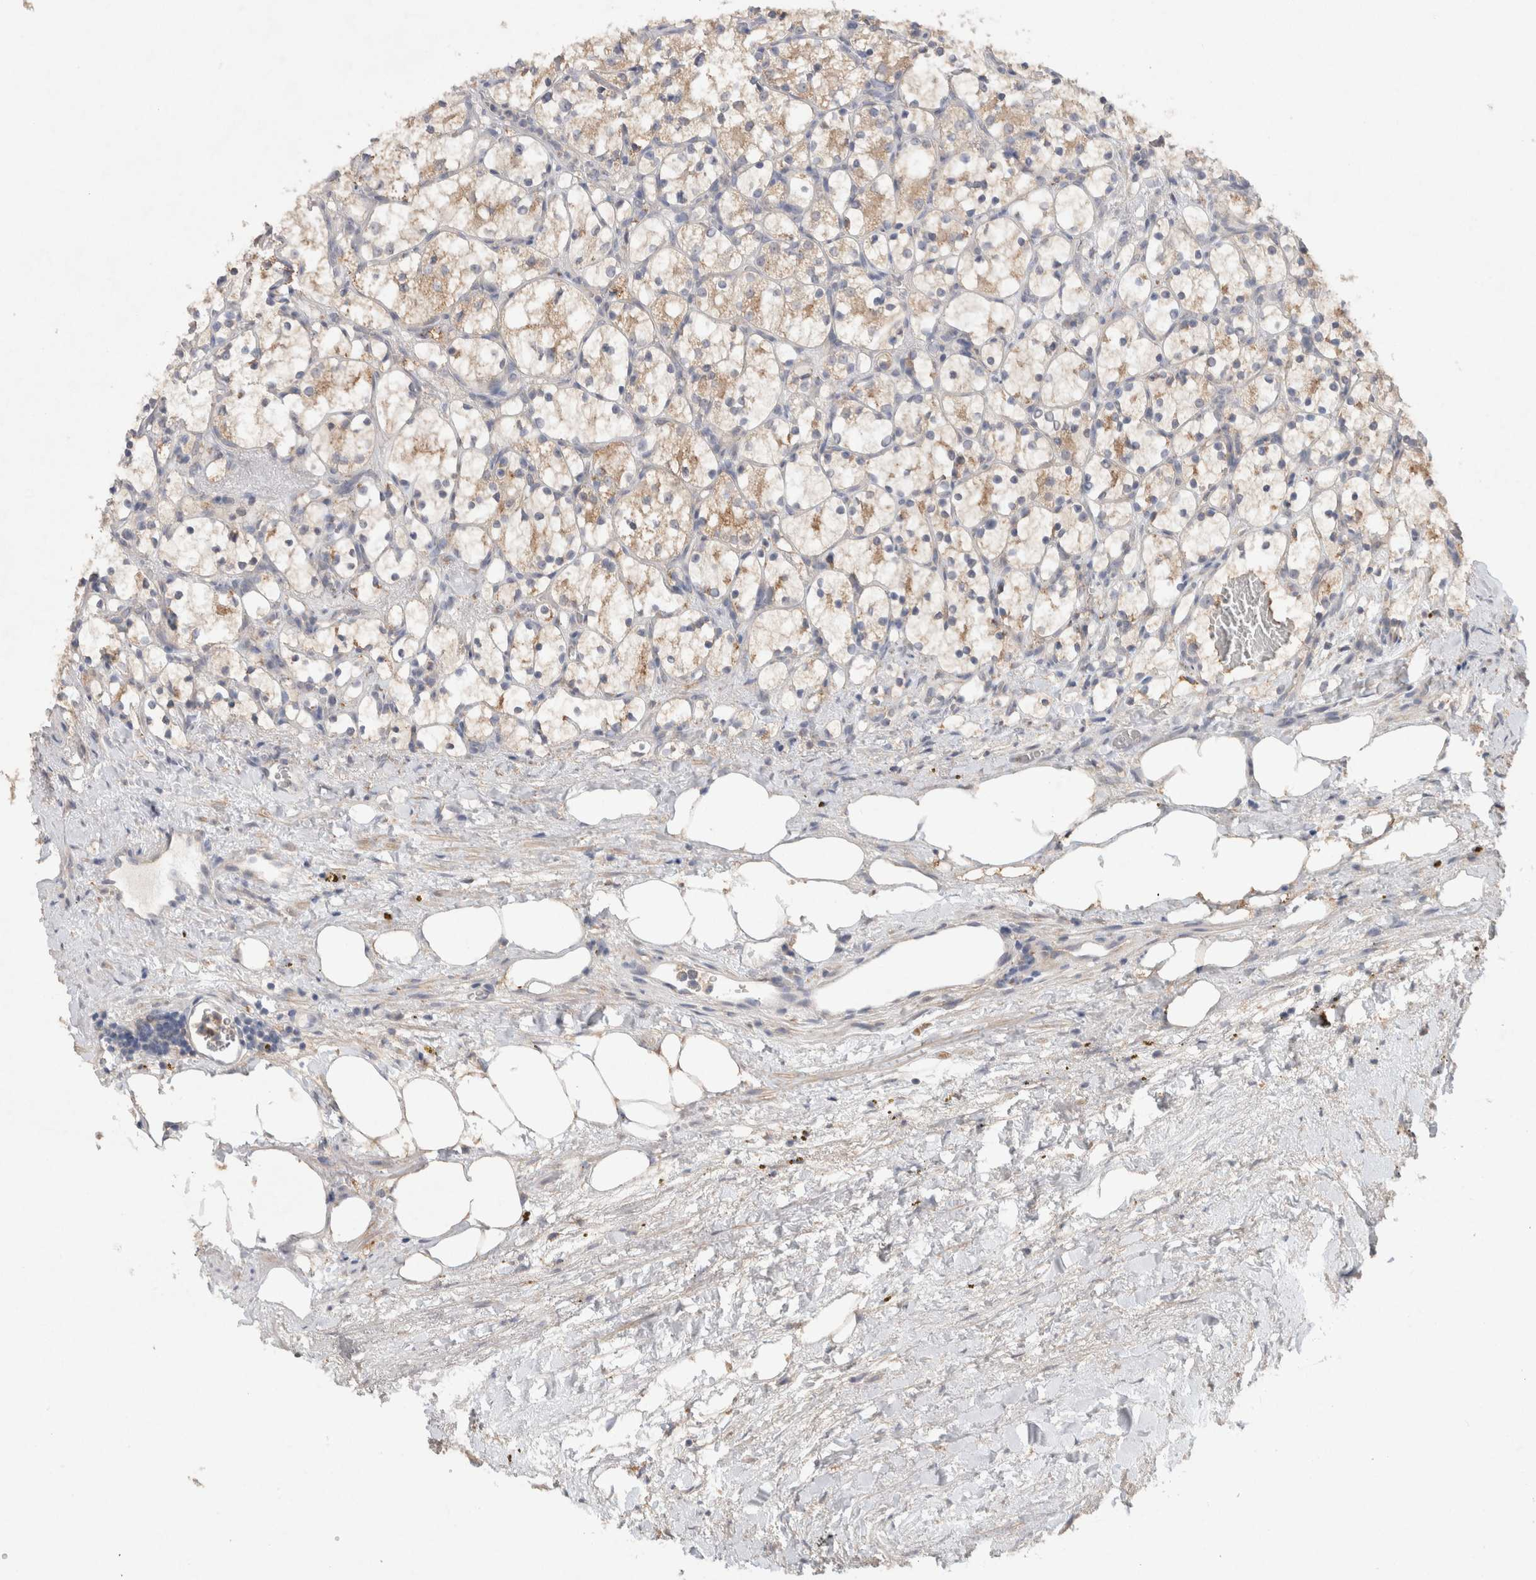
{"staining": {"intensity": "weak", "quantity": ">75%", "location": "cytoplasmic/membranous"}, "tissue": "renal cancer", "cell_type": "Tumor cells", "image_type": "cancer", "snomed": [{"axis": "morphology", "description": "Adenocarcinoma, NOS"}, {"axis": "topography", "description": "Kidney"}], "caption": "Weak cytoplasmic/membranous staining for a protein is appreciated in approximately >75% of tumor cells of renal adenocarcinoma using immunohistochemistry.", "gene": "RAB14", "patient": {"sex": "female", "age": 69}}